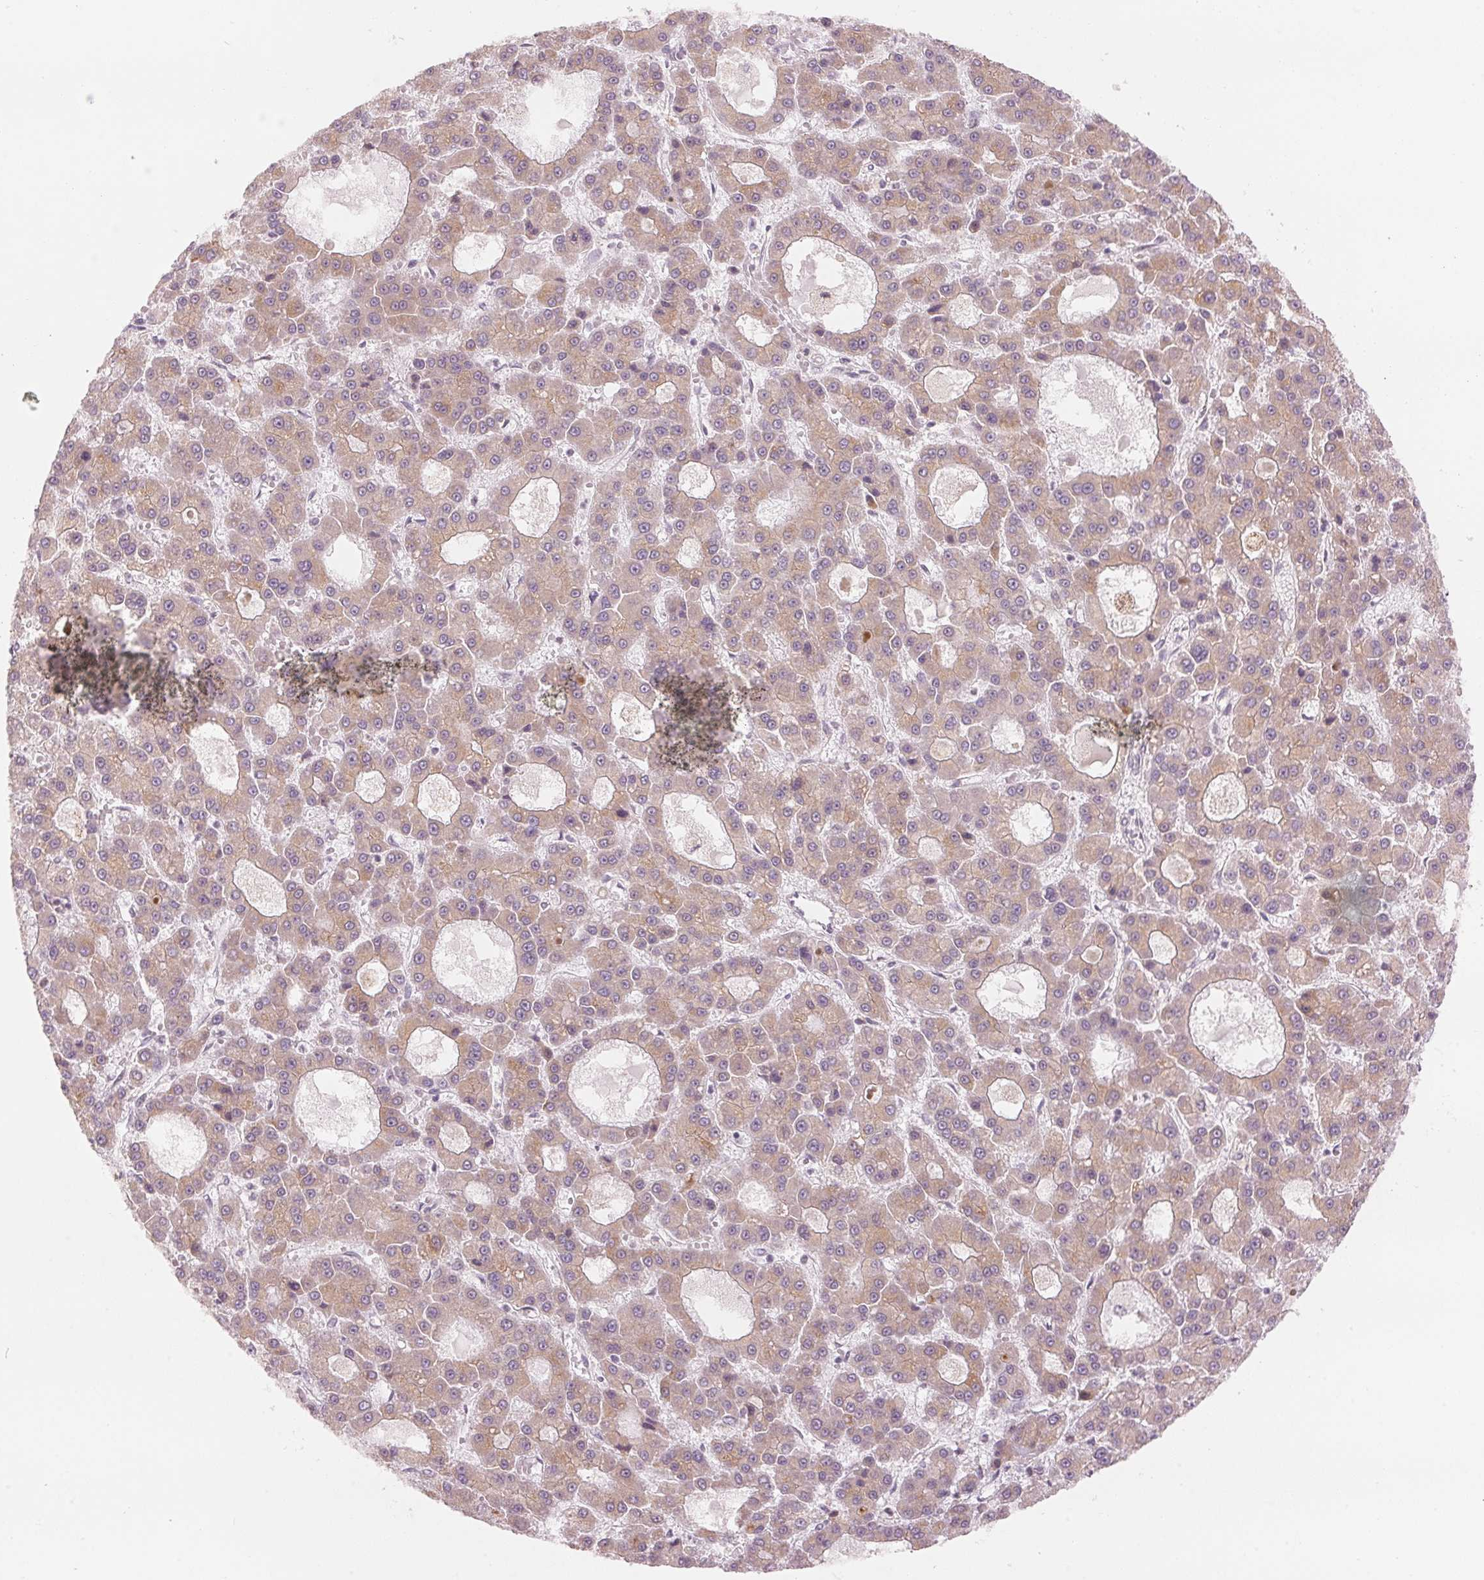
{"staining": {"intensity": "weak", "quantity": ">75%", "location": "cytoplasmic/membranous"}, "tissue": "liver cancer", "cell_type": "Tumor cells", "image_type": "cancer", "snomed": [{"axis": "morphology", "description": "Carcinoma, Hepatocellular, NOS"}, {"axis": "topography", "description": "Liver"}], "caption": "A low amount of weak cytoplasmic/membranous staining is present in about >75% of tumor cells in liver cancer tissue. The protein is shown in brown color, while the nuclei are stained blue.", "gene": "TMED6", "patient": {"sex": "male", "age": 70}}